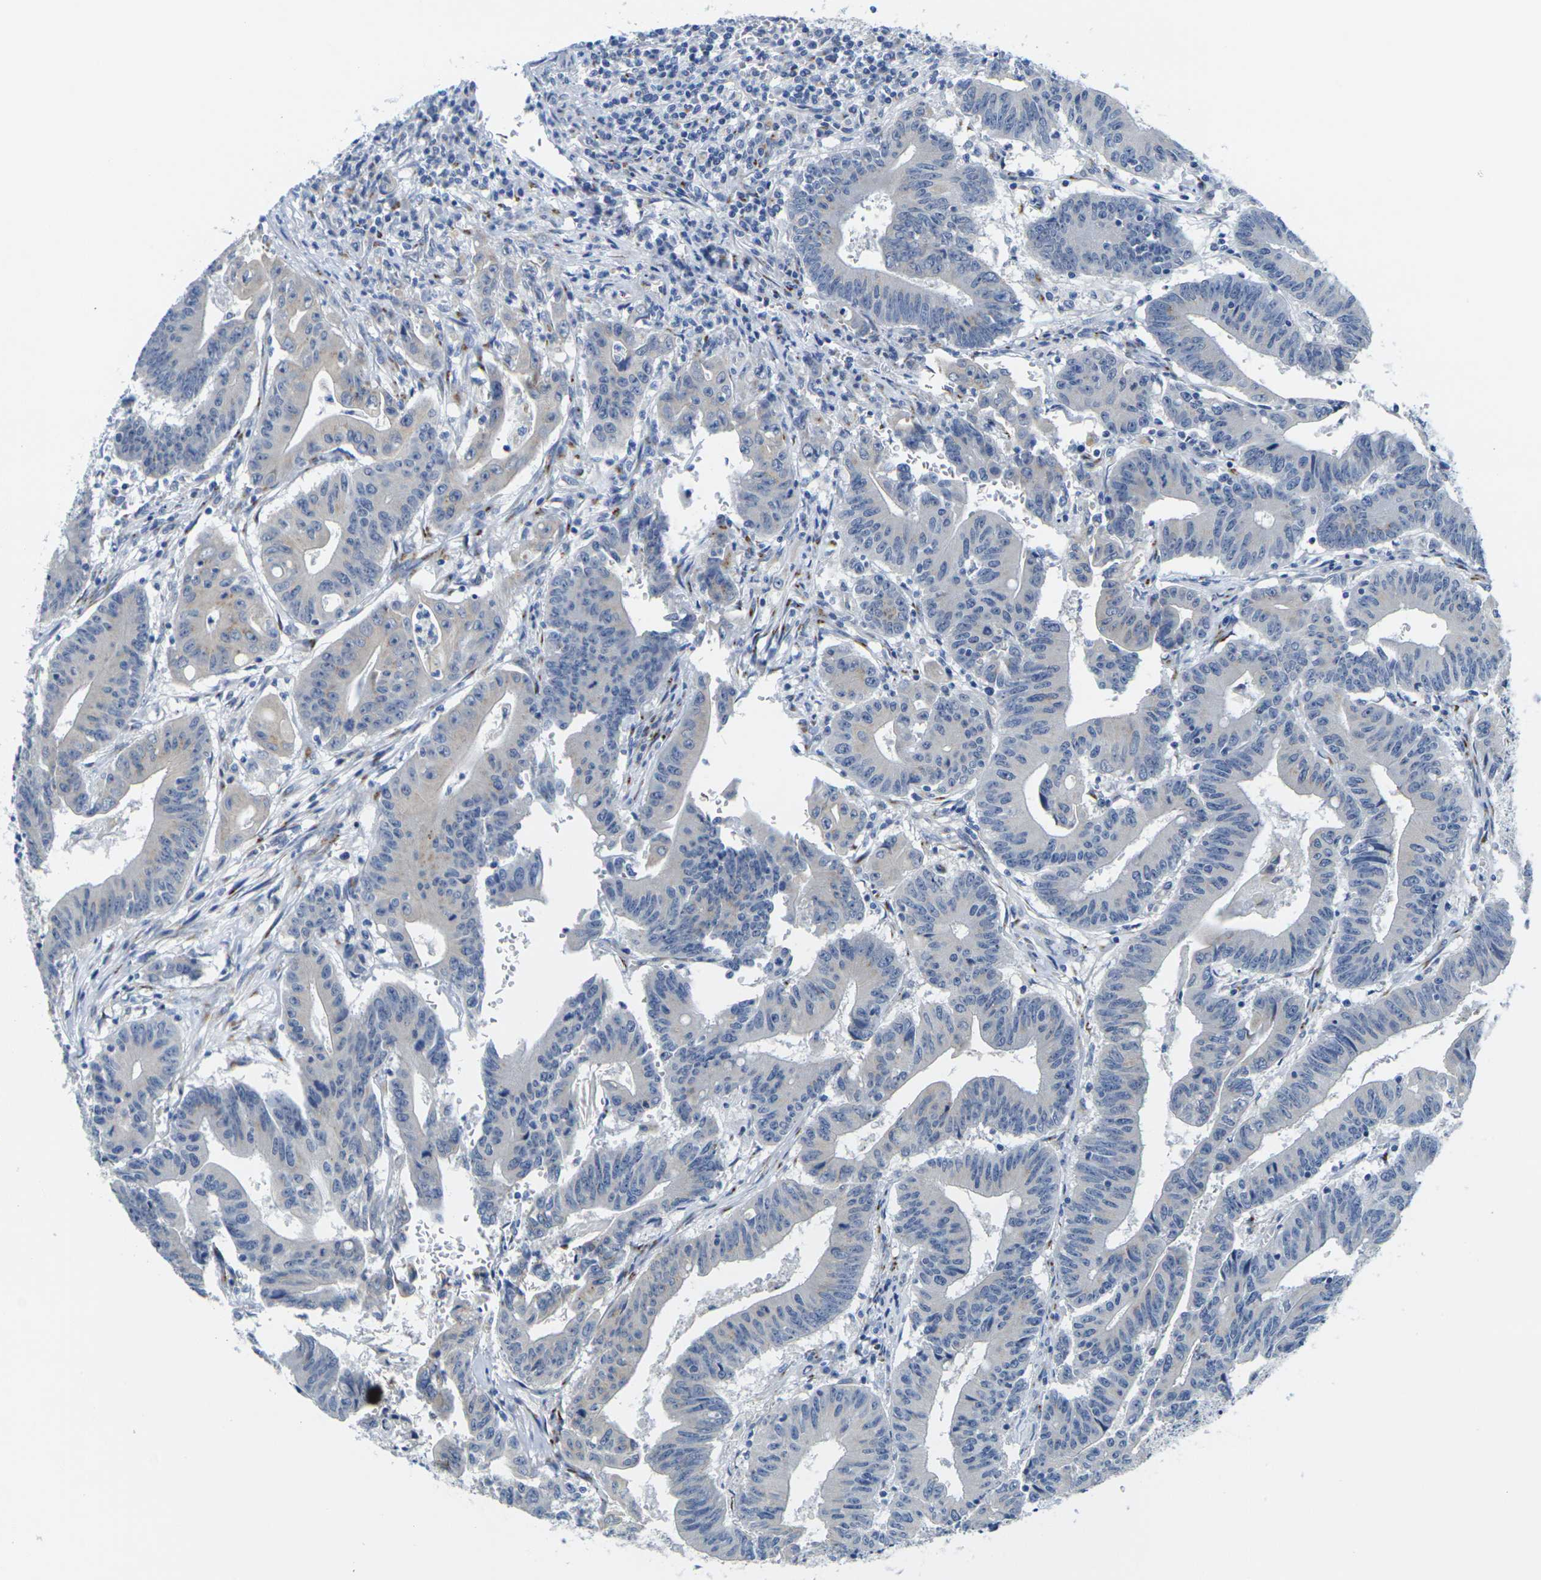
{"staining": {"intensity": "weak", "quantity": "<25%", "location": "cytoplasmic/membranous"}, "tissue": "colorectal cancer", "cell_type": "Tumor cells", "image_type": "cancer", "snomed": [{"axis": "morphology", "description": "Adenocarcinoma, NOS"}, {"axis": "topography", "description": "Colon"}], "caption": "This is a histopathology image of immunohistochemistry (IHC) staining of colorectal cancer, which shows no positivity in tumor cells.", "gene": "CRK", "patient": {"sex": "male", "age": 45}}